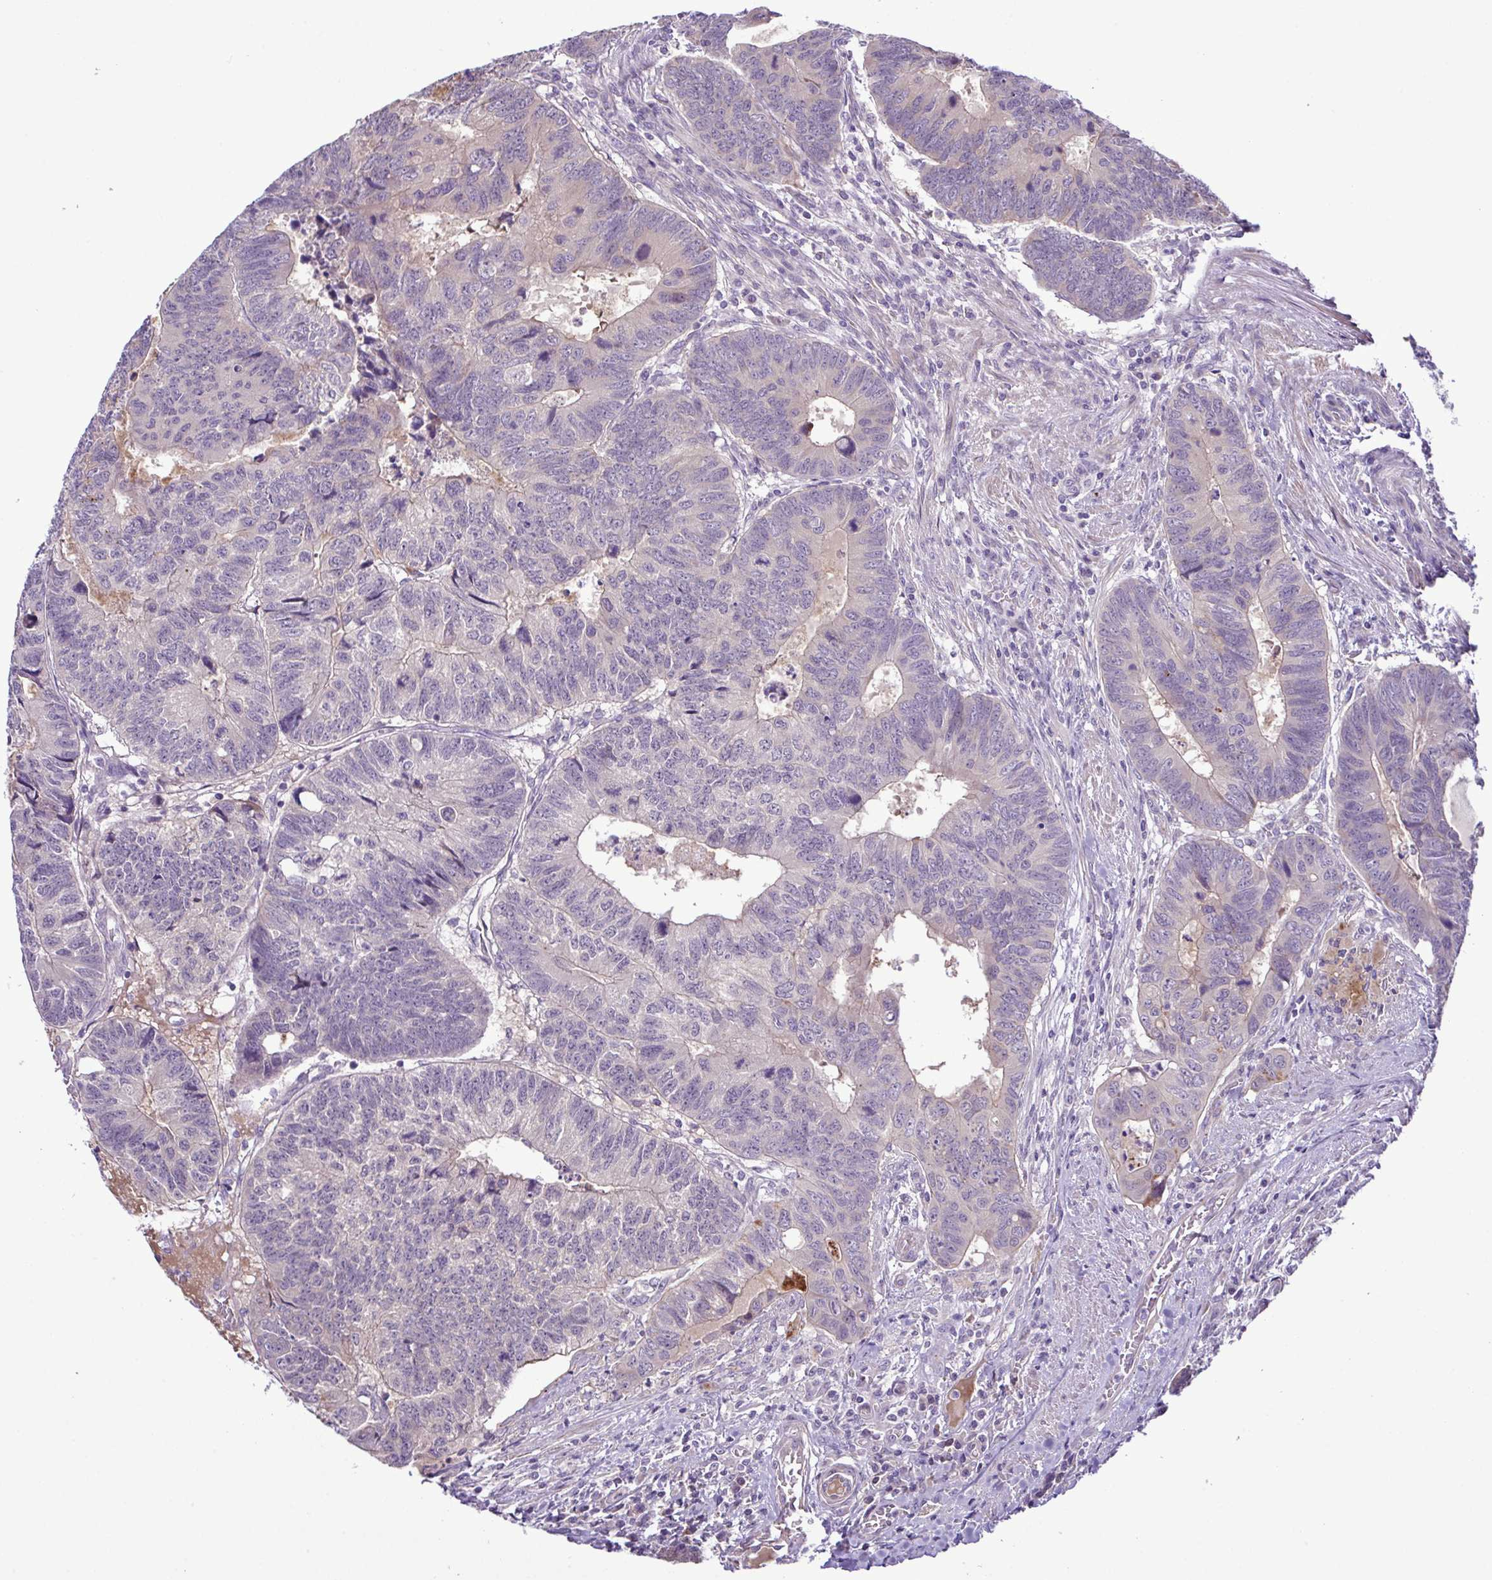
{"staining": {"intensity": "weak", "quantity": "<25%", "location": "cytoplasmic/membranous"}, "tissue": "colorectal cancer", "cell_type": "Tumor cells", "image_type": "cancer", "snomed": [{"axis": "morphology", "description": "Adenocarcinoma, NOS"}, {"axis": "topography", "description": "Colon"}], "caption": "Human adenocarcinoma (colorectal) stained for a protein using IHC demonstrates no staining in tumor cells.", "gene": "SYNPO2L", "patient": {"sex": "male", "age": 62}}